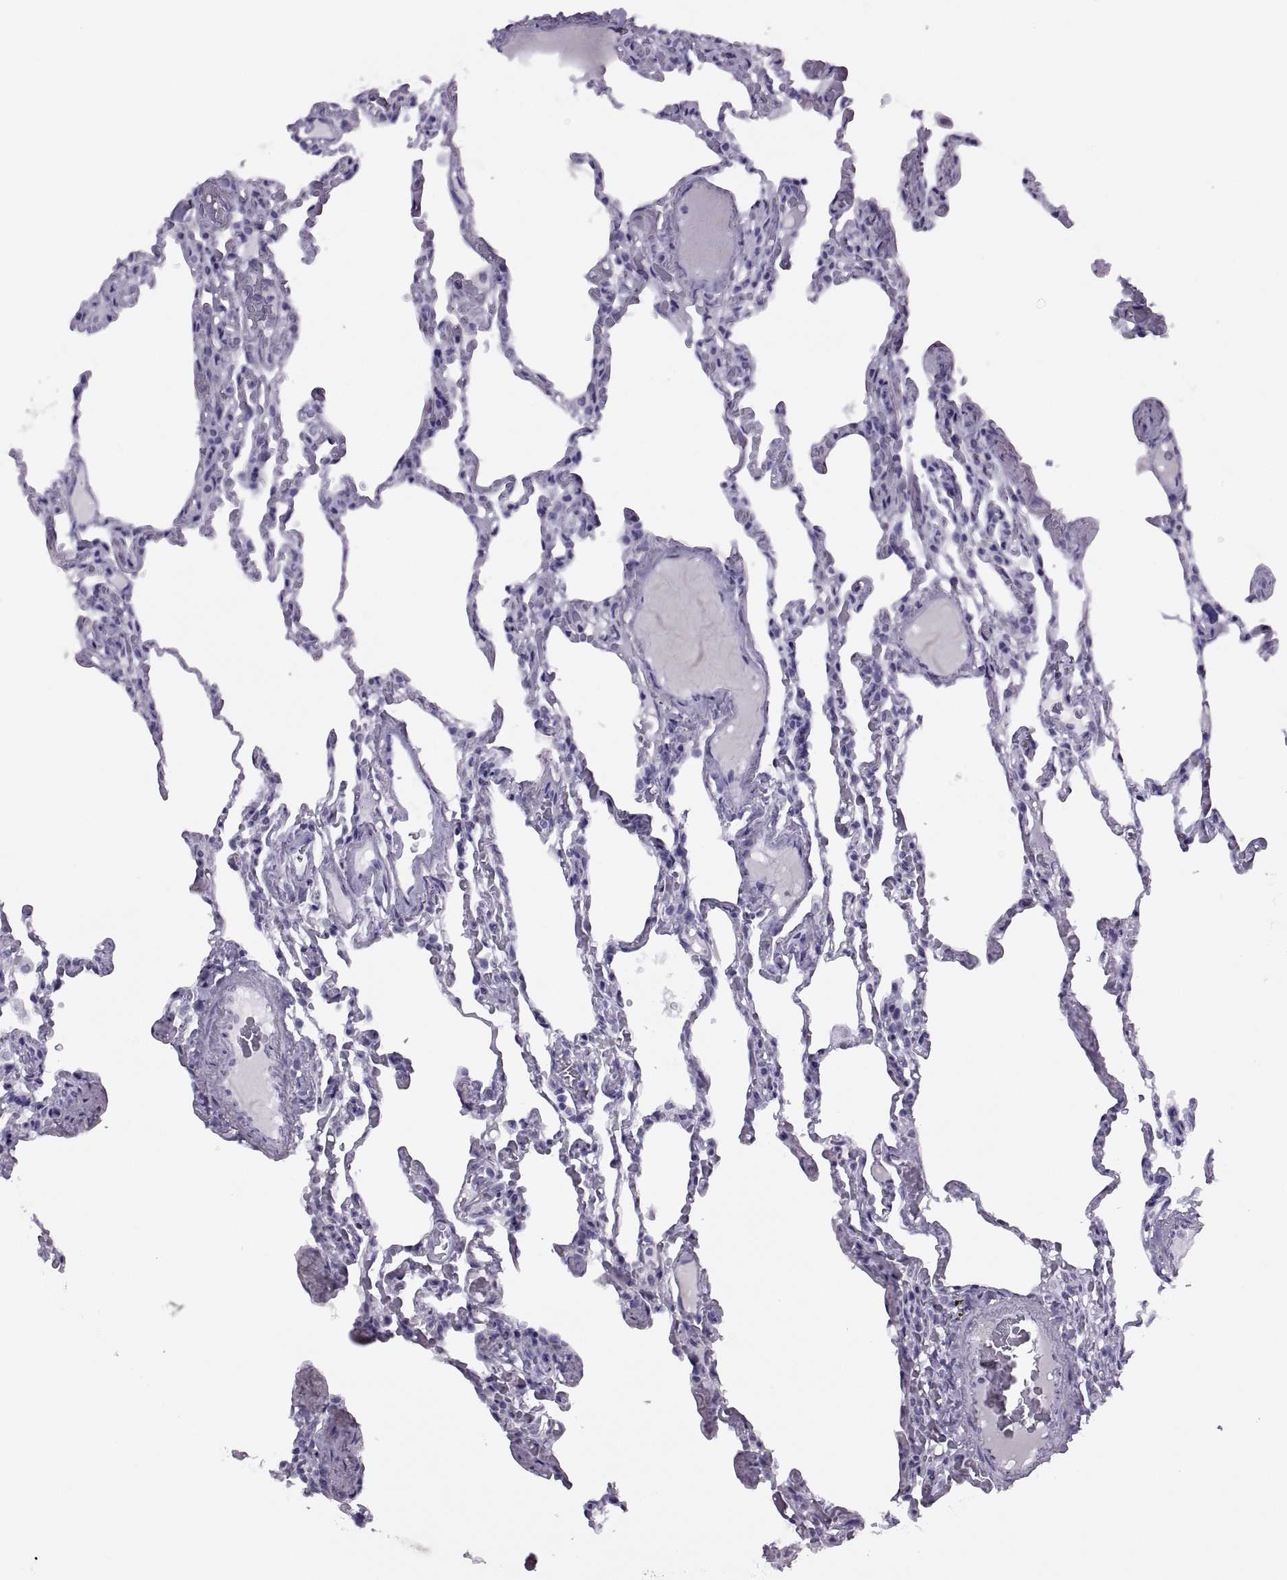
{"staining": {"intensity": "negative", "quantity": "none", "location": "none"}, "tissue": "lung", "cell_type": "Alveolar cells", "image_type": "normal", "snomed": [{"axis": "morphology", "description": "Normal tissue, NOS"}, {"axis": "topography", "description": "Lung"}], "caption": "Unremarkable lung was stained to show a protein in brown. There is no significant expression in alveolar cells. Brightfield microscopy of IHC stained with DAB (brown) and hematoxylin (blue), captured at high magnification.", "gene": "FAM24A", "patient": {"sex": "female", "age": 43}}